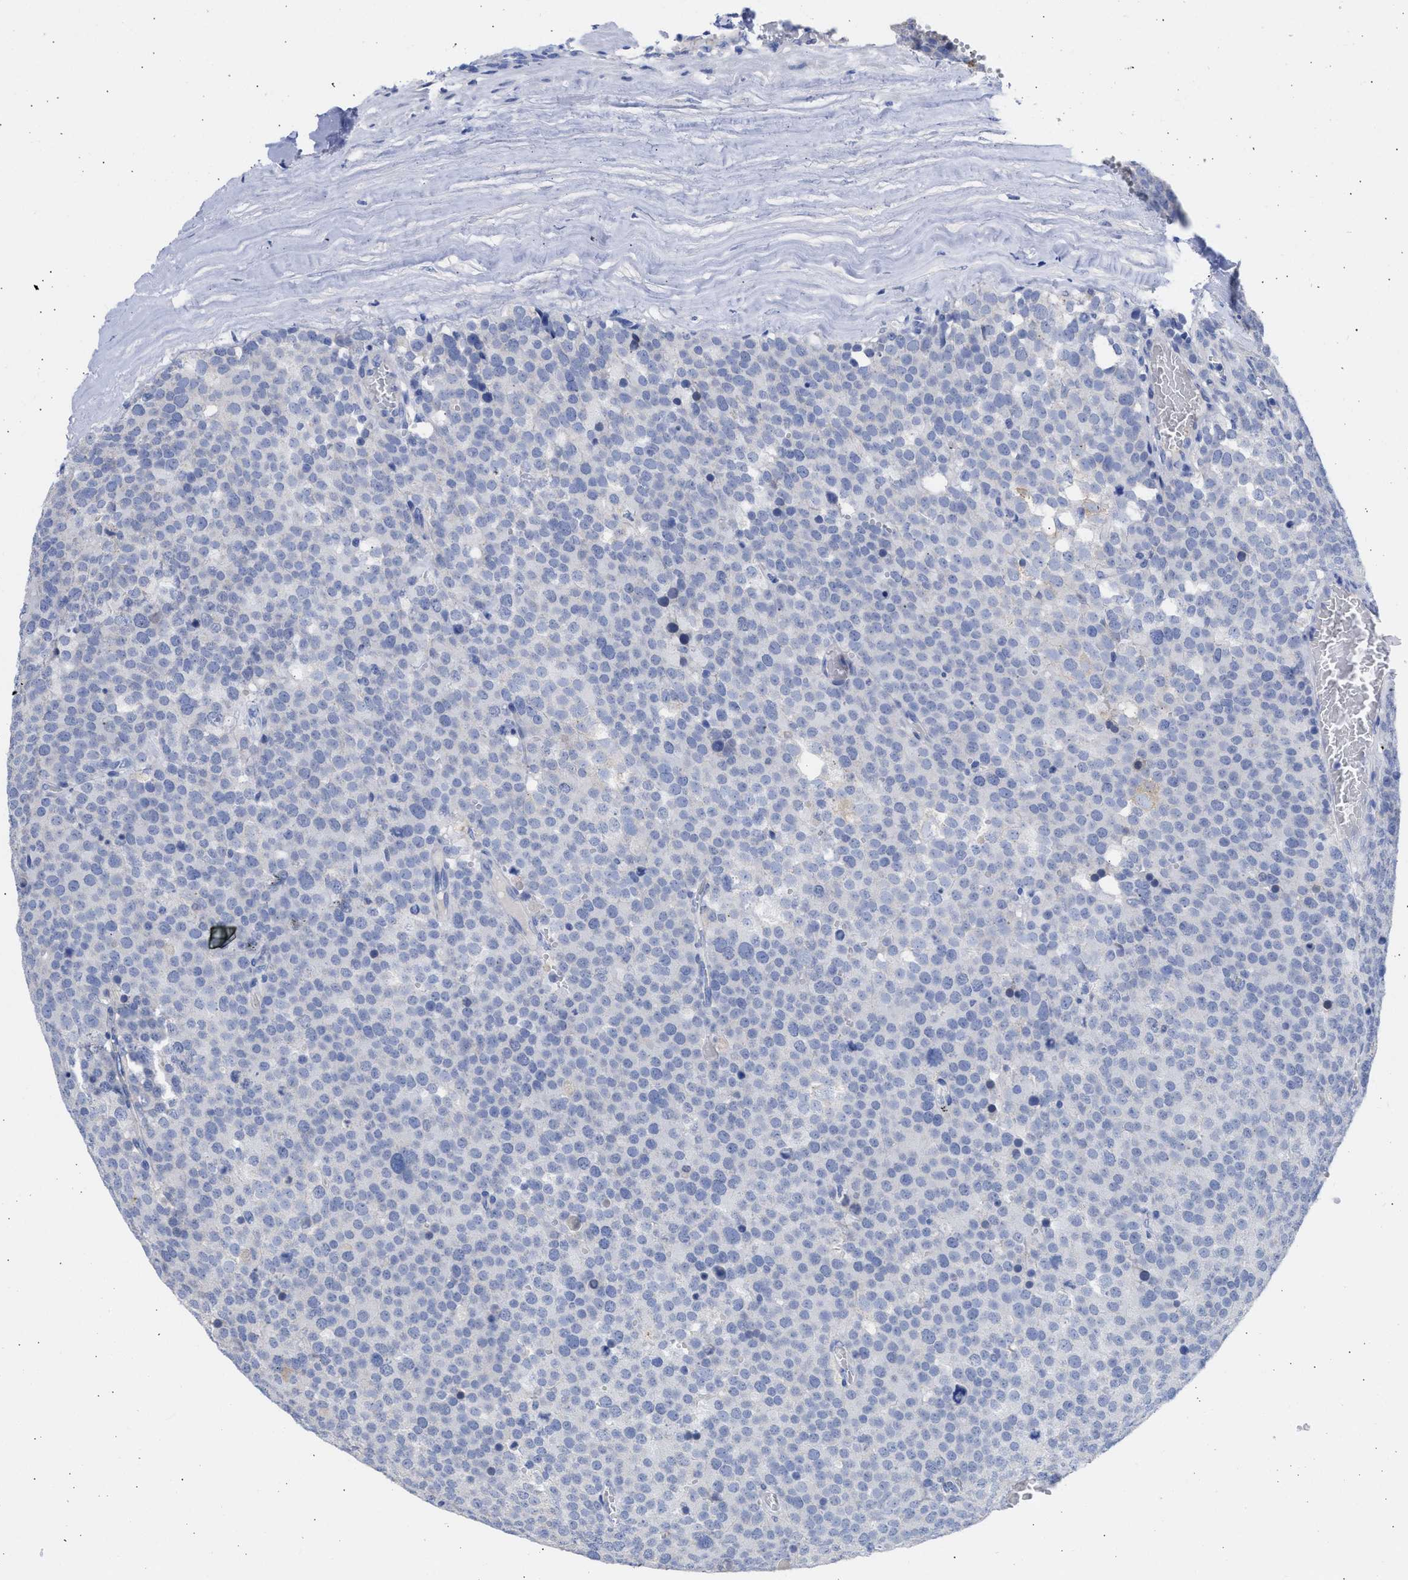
{"staining": {"intensity": "negative", "quantity": "none", "location": "none"}, "tissue": "testis cancer", "cell_type": "Tumor cells", "image_type": "cancer", "snomed": [{"axis": "morphology", "description": "Normal tissue, NOS"}, {"axis": "morphology", "description": "Seminoma, NOS"}, {"axis": "topography", "description": "Testis"}], "caption": "Tumor cells show no significant protein positivity in testis cancer (seminoma). (Stains: DAB immunohistochemistry (IHC) with hematoxylin counter stain, Microscopy: brightfield microscopy at high magnification).", "gene": "RSPH1", "patient": {"sex": "male", "age": 71}}